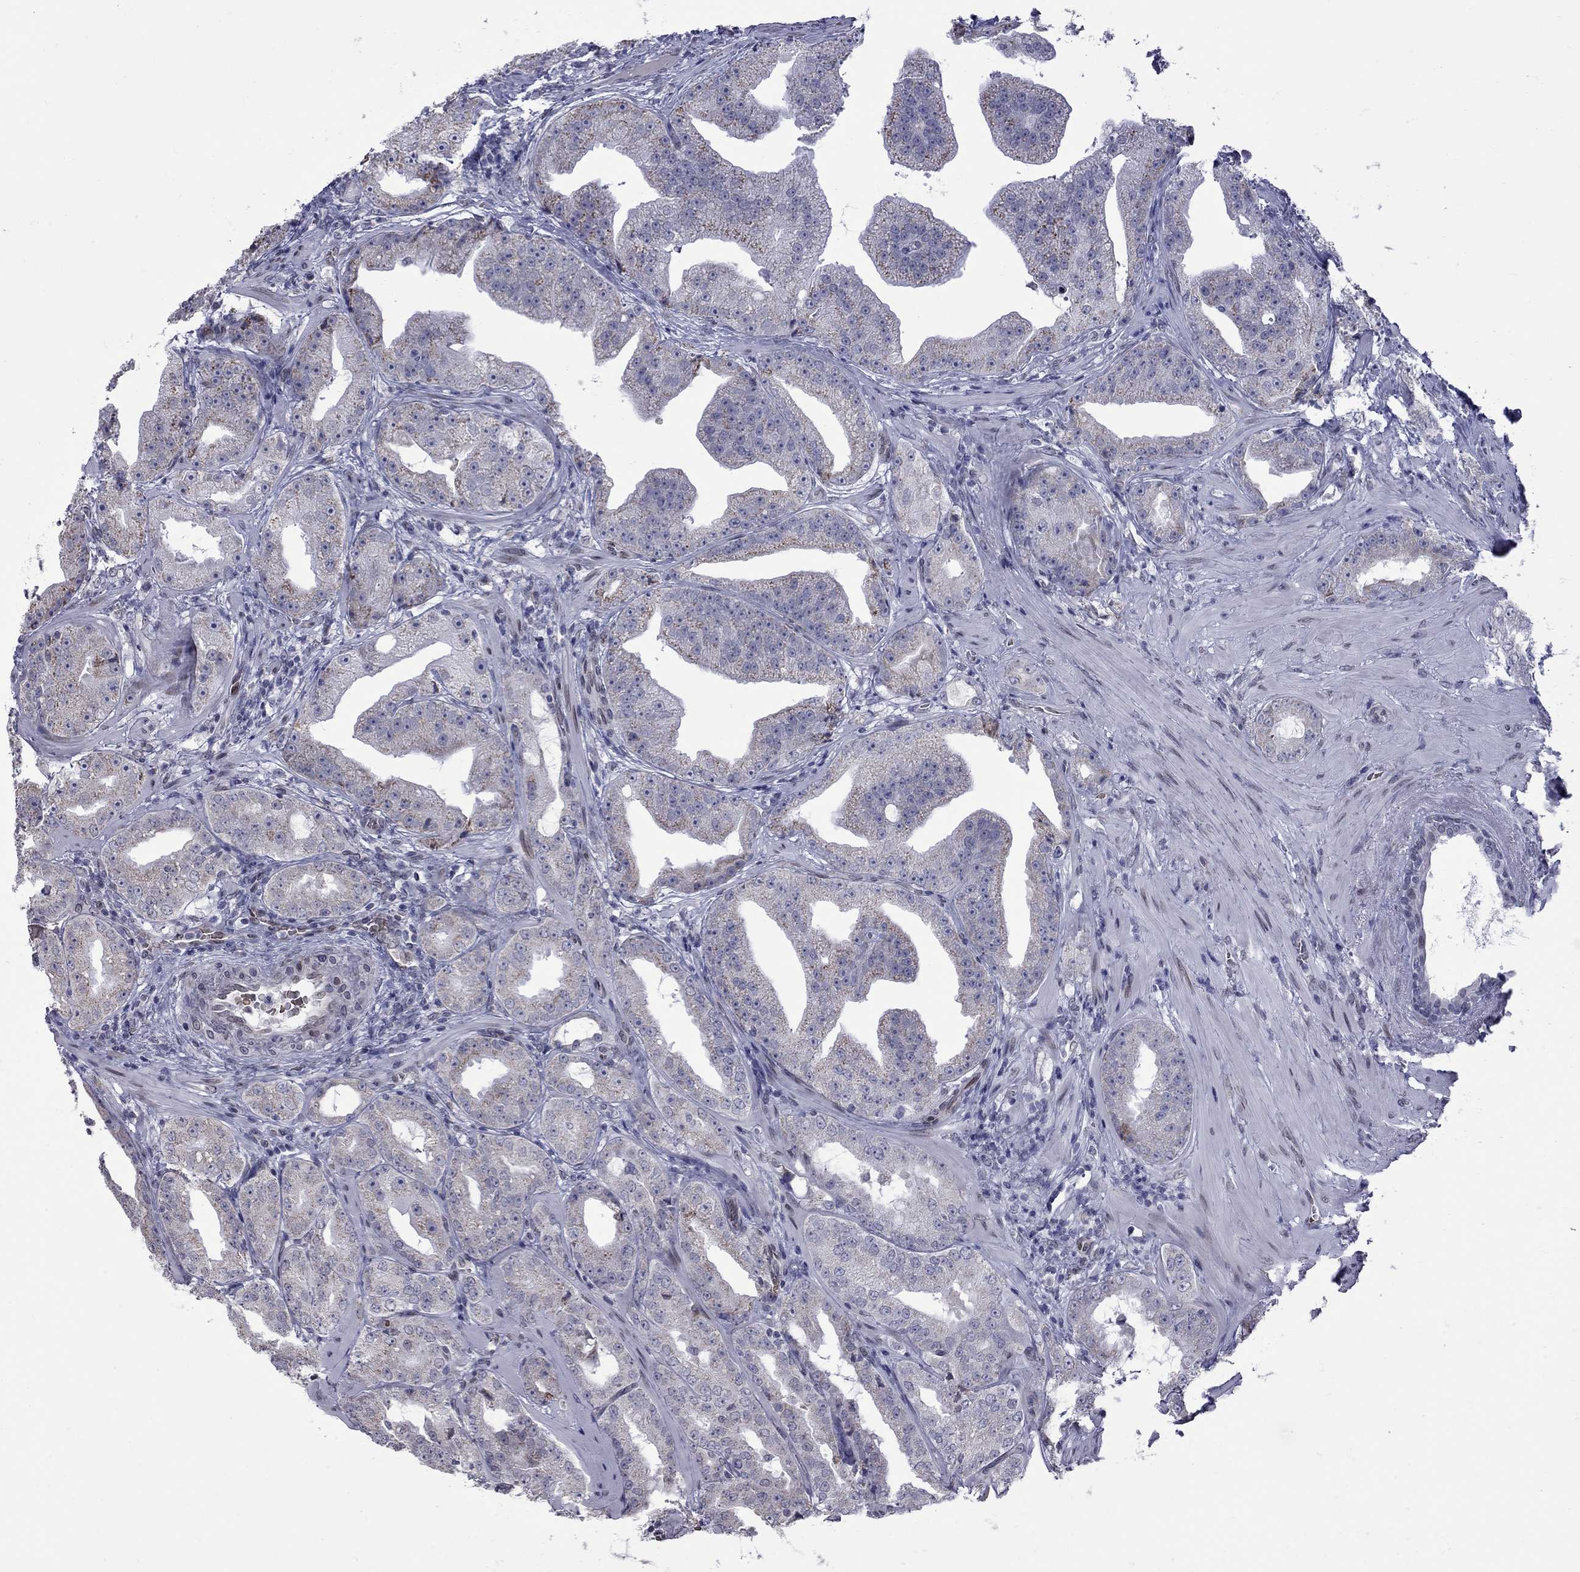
{"staining": {"intensity": "moderate", "quantity": "<25%", "location": "cytoplasmic/membranous"}, "tissue": "prostate cancer", "cell_type": "Tumor cells", "image_type": "cancer", "snomed": [{"axis": "morphology", "description": "Adenocarcinoma, Low grade"}, {"axis": "topography", "description": "Prostate"}], "caption": "Immunohistochemical staining of prostate cancer (adenocarcinoma (low-grade)) demonstrates low levels of moderate cytoplasmic/membranous positivity in about <25% of tumor cells. (IHC, brightfield microscopy, high magnification).", "gene": "CLTCL1", "patient": {"sex": "male", "age": 62}}